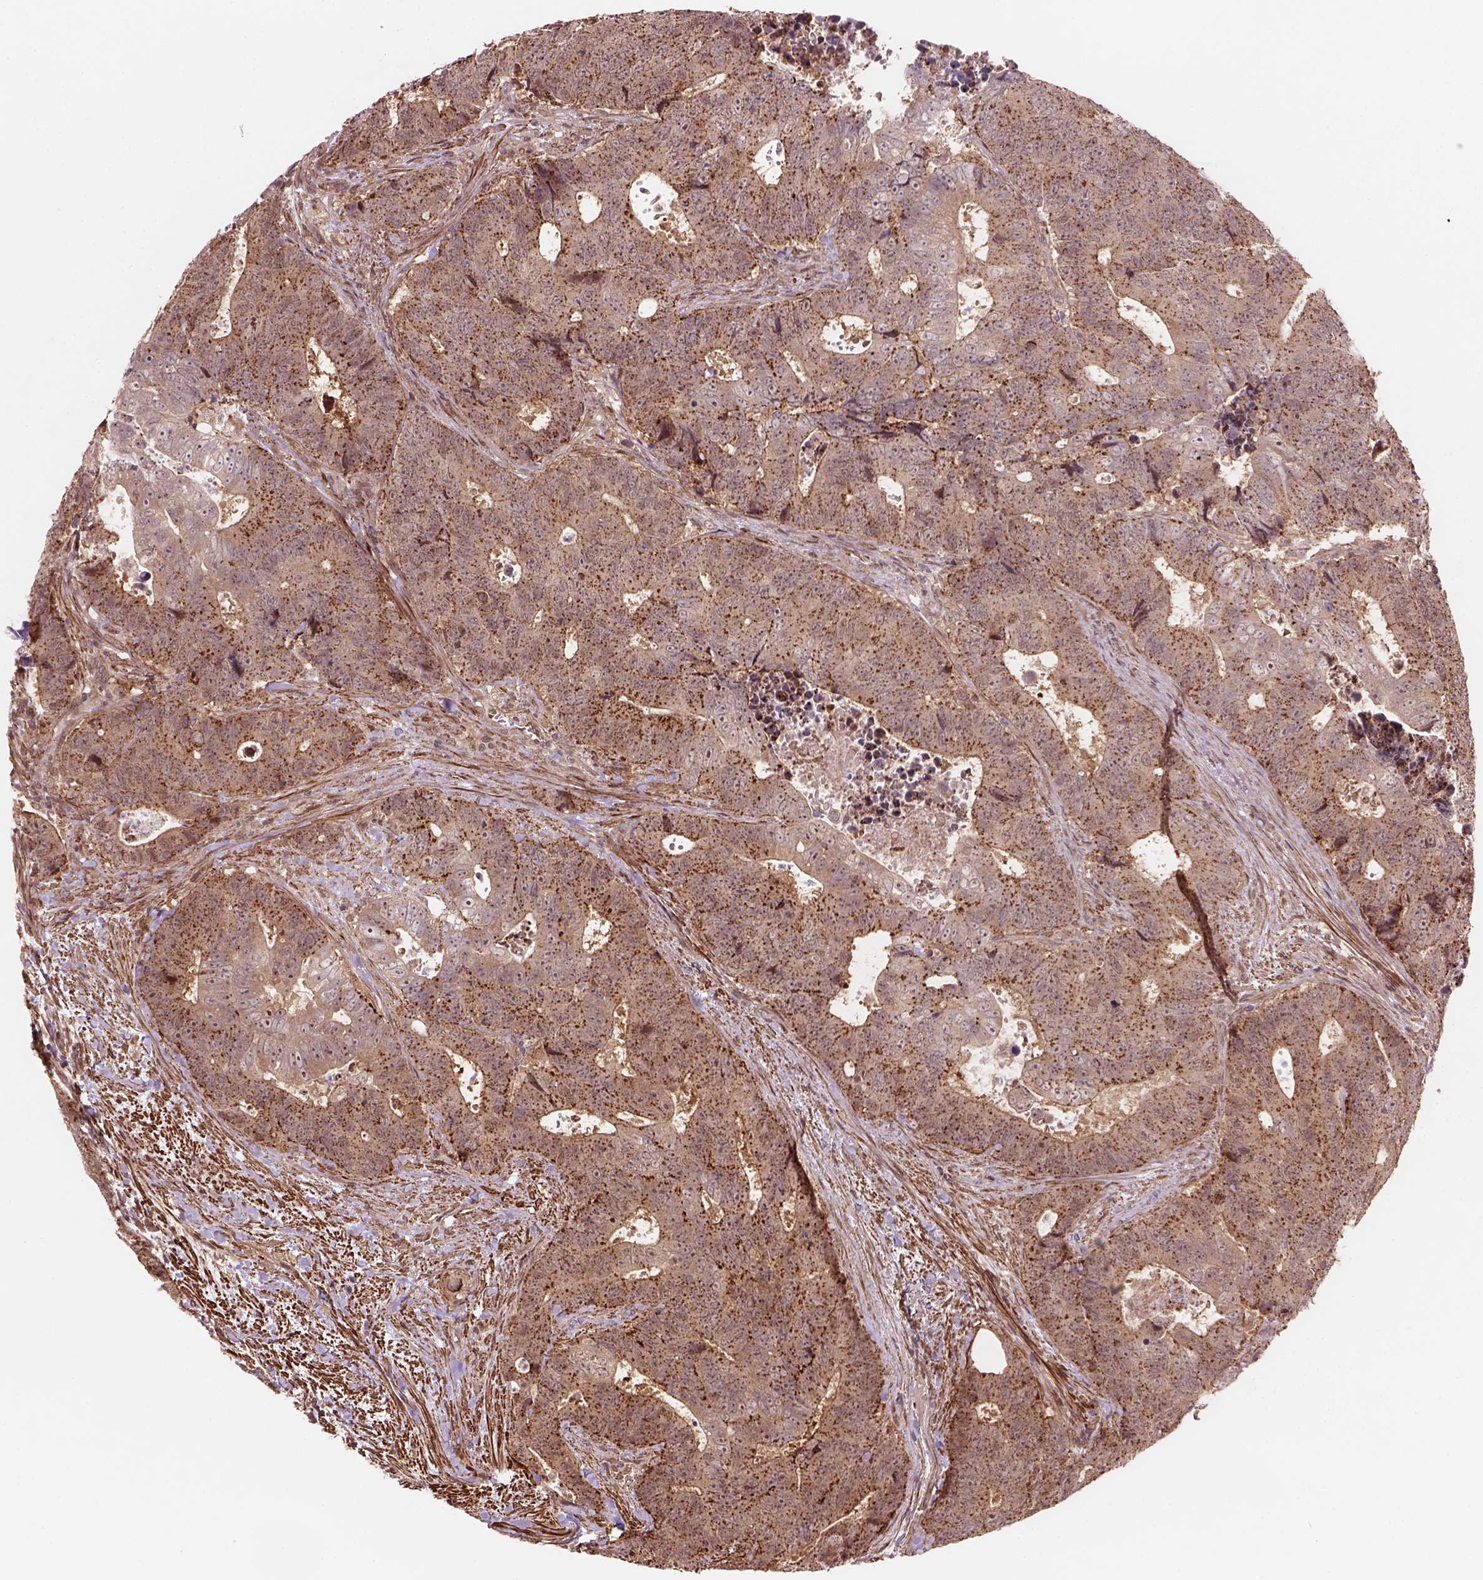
{"staining": {"intensity": "moderate", "quantity": "25%-75%", "location": "cytoplasmic/membranous,nuclear"}, "tissue": "colorectal cancer", "cell_type": "Tumor cells", "image_type": "cancer", "snomed": [{"axis": "morphology", "description": "Adenocarcinoma, NOS"}, {"axis": "topography", "description": "Colon"}], "caption": "Immunohistochemistry (IHC) of human colorectal cancer (adenocarcinoma) demonstrates medium levels of moderate cytoplasmic/membranous and nuclear positivity in approximately 25%-75% of tumor cells.", "gene": "PSMD11", "patient": {"sex": "female", "age": 48}}